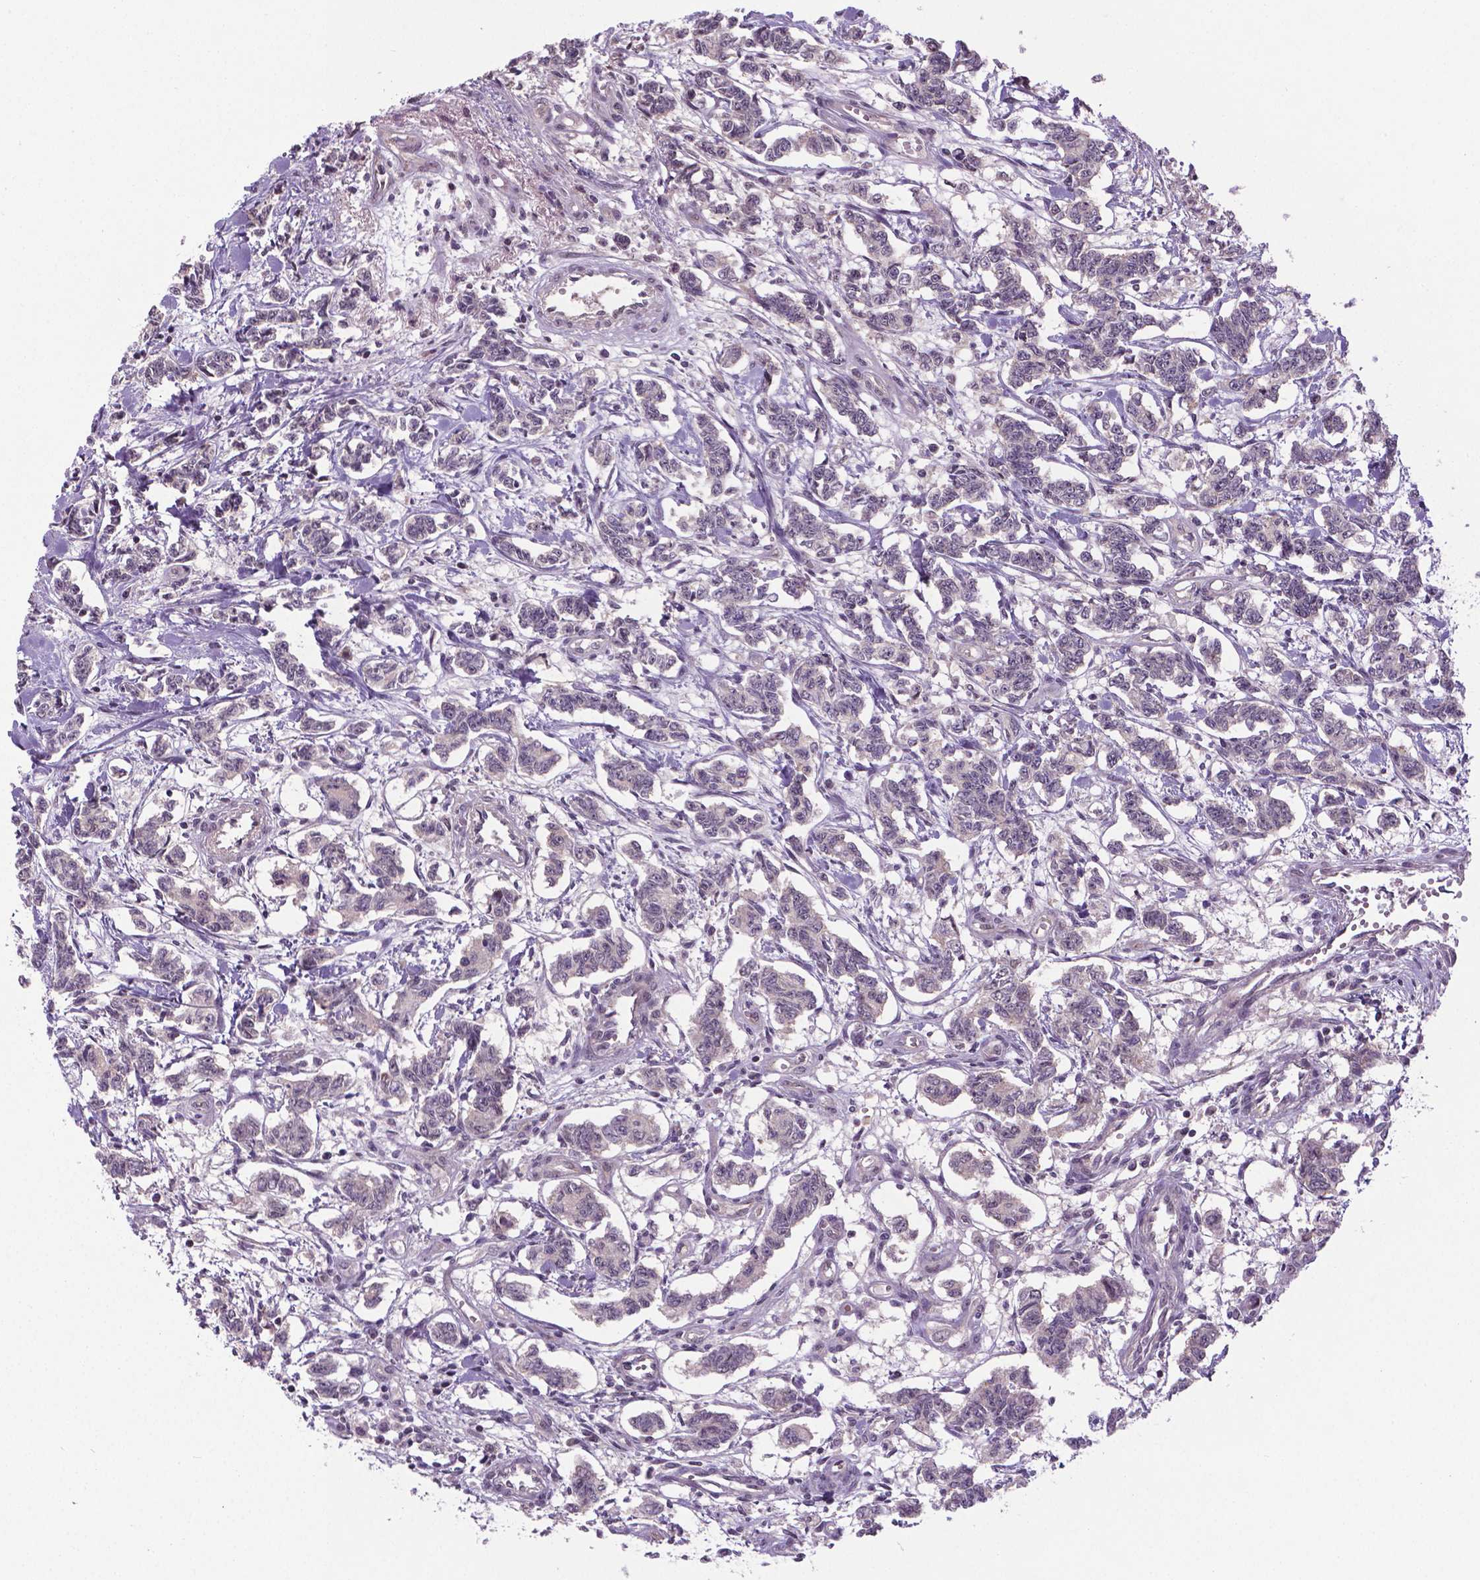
{"staining": {"intensity": "negative", "quantity": "none", "location": "none"}, "tissue": "carcinoid", "cell_type": "Tumor cells", "image_type": "cancer", "snomed": [{"axis": "morphology", "description": "Carcinoid, malignant, NOS"}, {"axis": "topography", "description": "Kidney"}], "caption": "Immunohistochemistry (IHC) photomicrograph of human carcinoid stained for a protein (brown), which shows no staining in tumor cells.", "gene": "ANKRD54", "patient": {"sex": "female", "age": 41}}